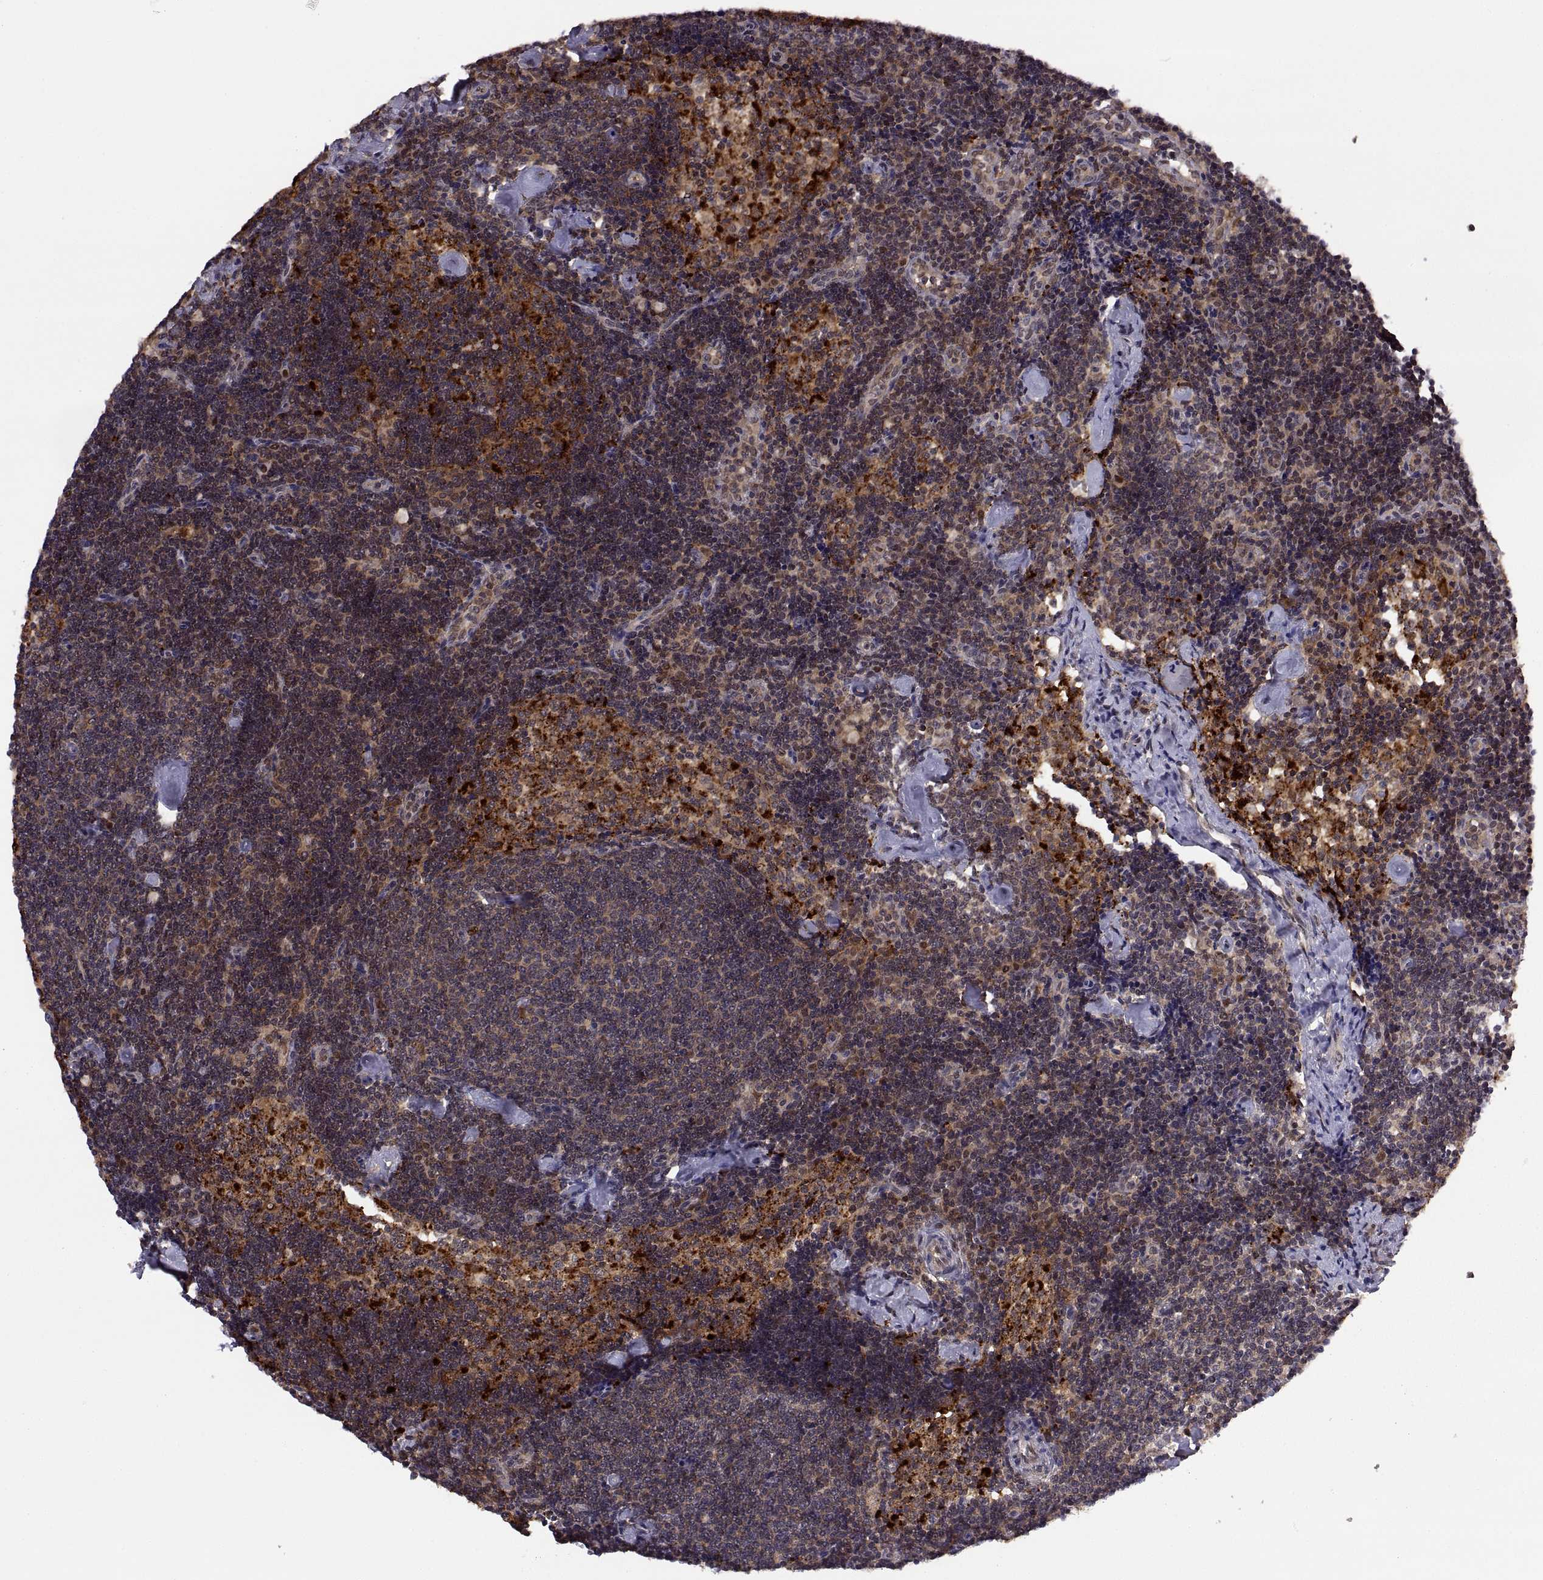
{"staining": {"intensity": "weak", "quantity": ">75%", "location": "cytoplasmic/membranous"}, "tissue": "lymph node", "cell_type": "Germinal center cells", "image_type": "normal", "snomed": [{"axis": "morphology", "description": "Normal tissue, NOS"}, {"axis": "topography", "description": "Lymph node"}], "caption": "This histopathology image exhibits benign lymph node stained with immunohistochemistry to label a protein in brown. The cytoplasmic/membranous of germinal center cells show weak positivity for the protein. Nuclei are counter-stained blue.", "gene": "PSMC2", "patient": {"sex": "female", "age": 42}}